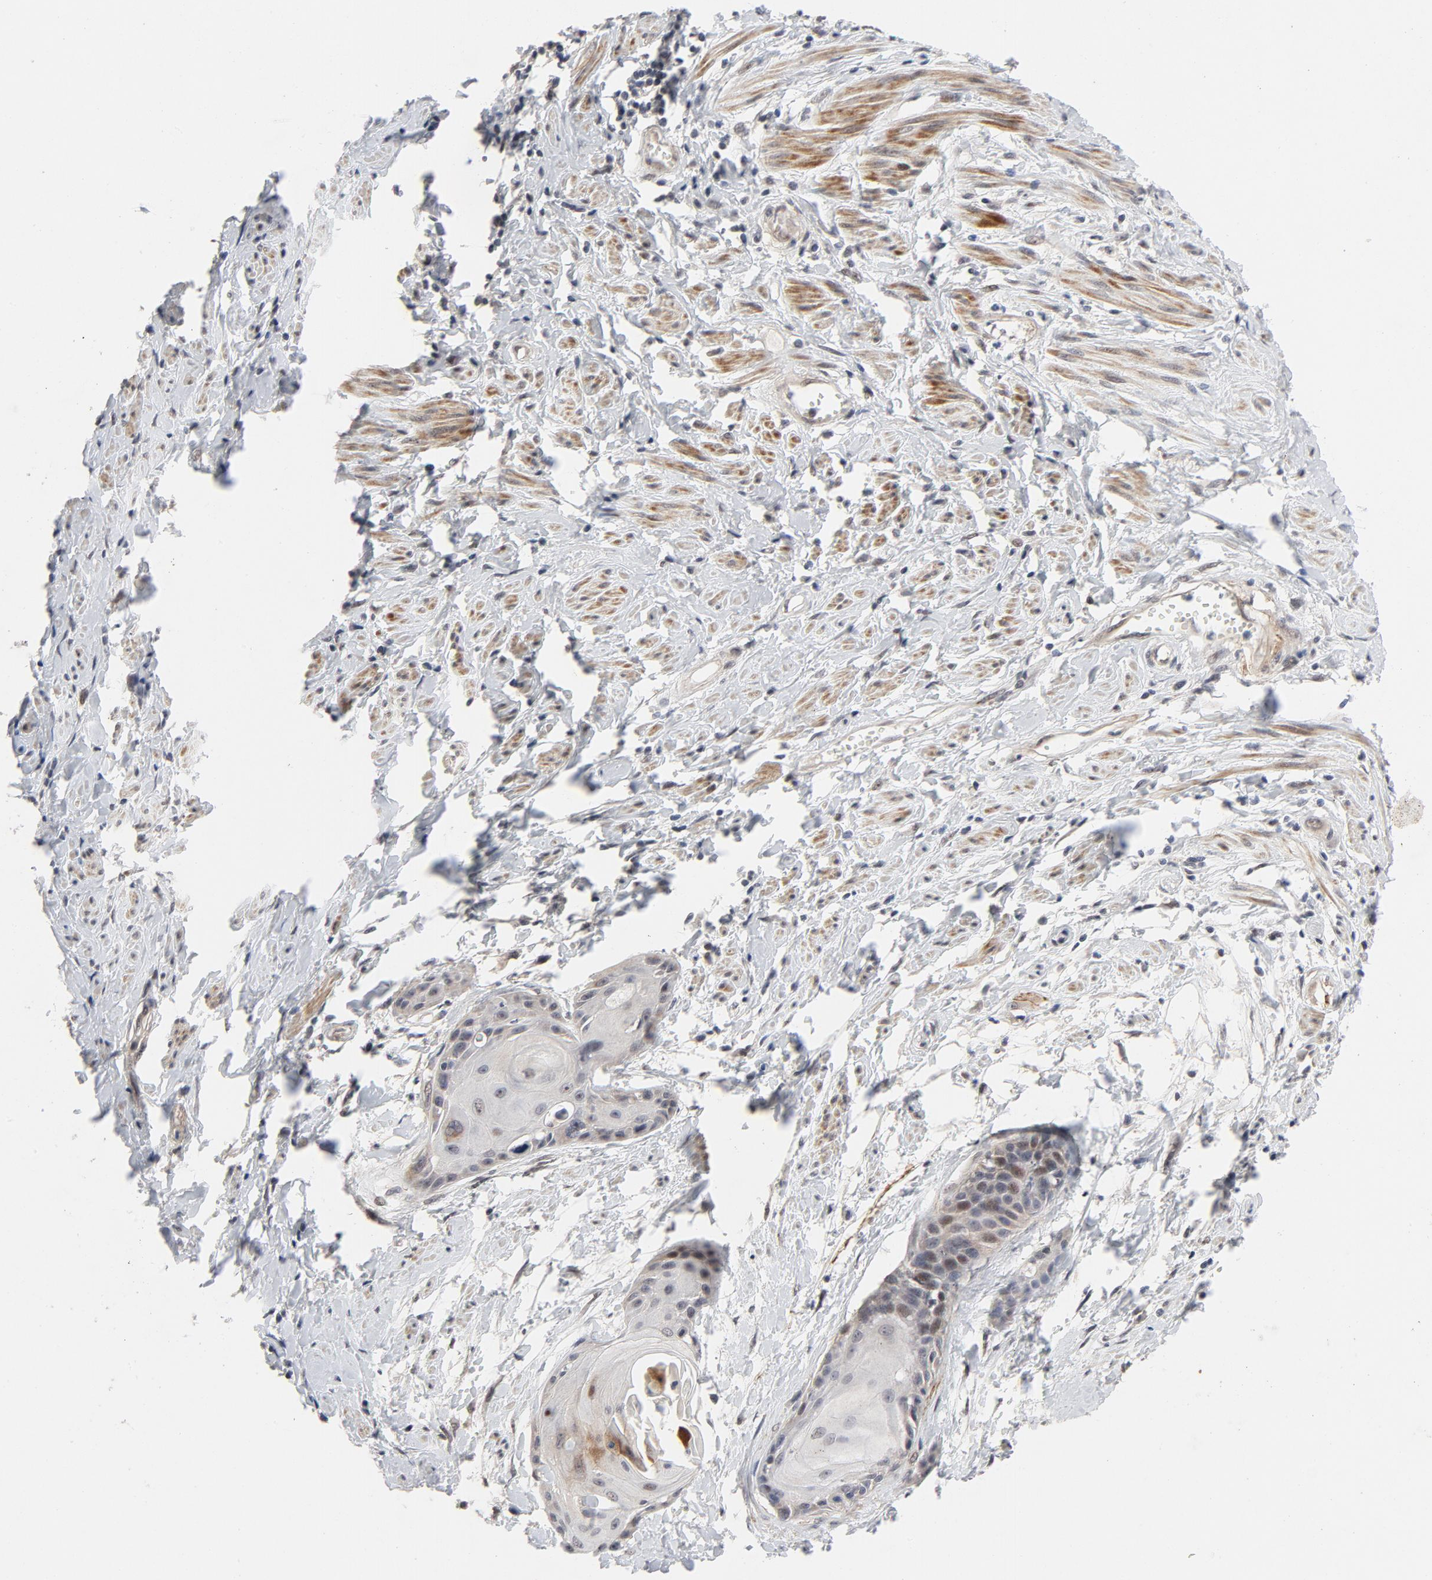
{"staining": {"intensity": "moderate", "quantity": "25%-75%", "location": "nuclear"}, "tissue": "cervical cancer", "cell_type": "Tumor cells", "image_type": "cancer", "snomed": [{"axis": "morphology", "description": "Squamous cell carcinoma, NOS"}, {"axis": "topography", "description": "Cervix"}], "caption": "Immunohistochemical staining of cervical squamous cell carcinoma exhibits medium levels of moderate nuclear expression in about 25%-75% of tumor cells.", "gene": "ZKSCAN8", "patient": {"sex": "female", "age": 57}}